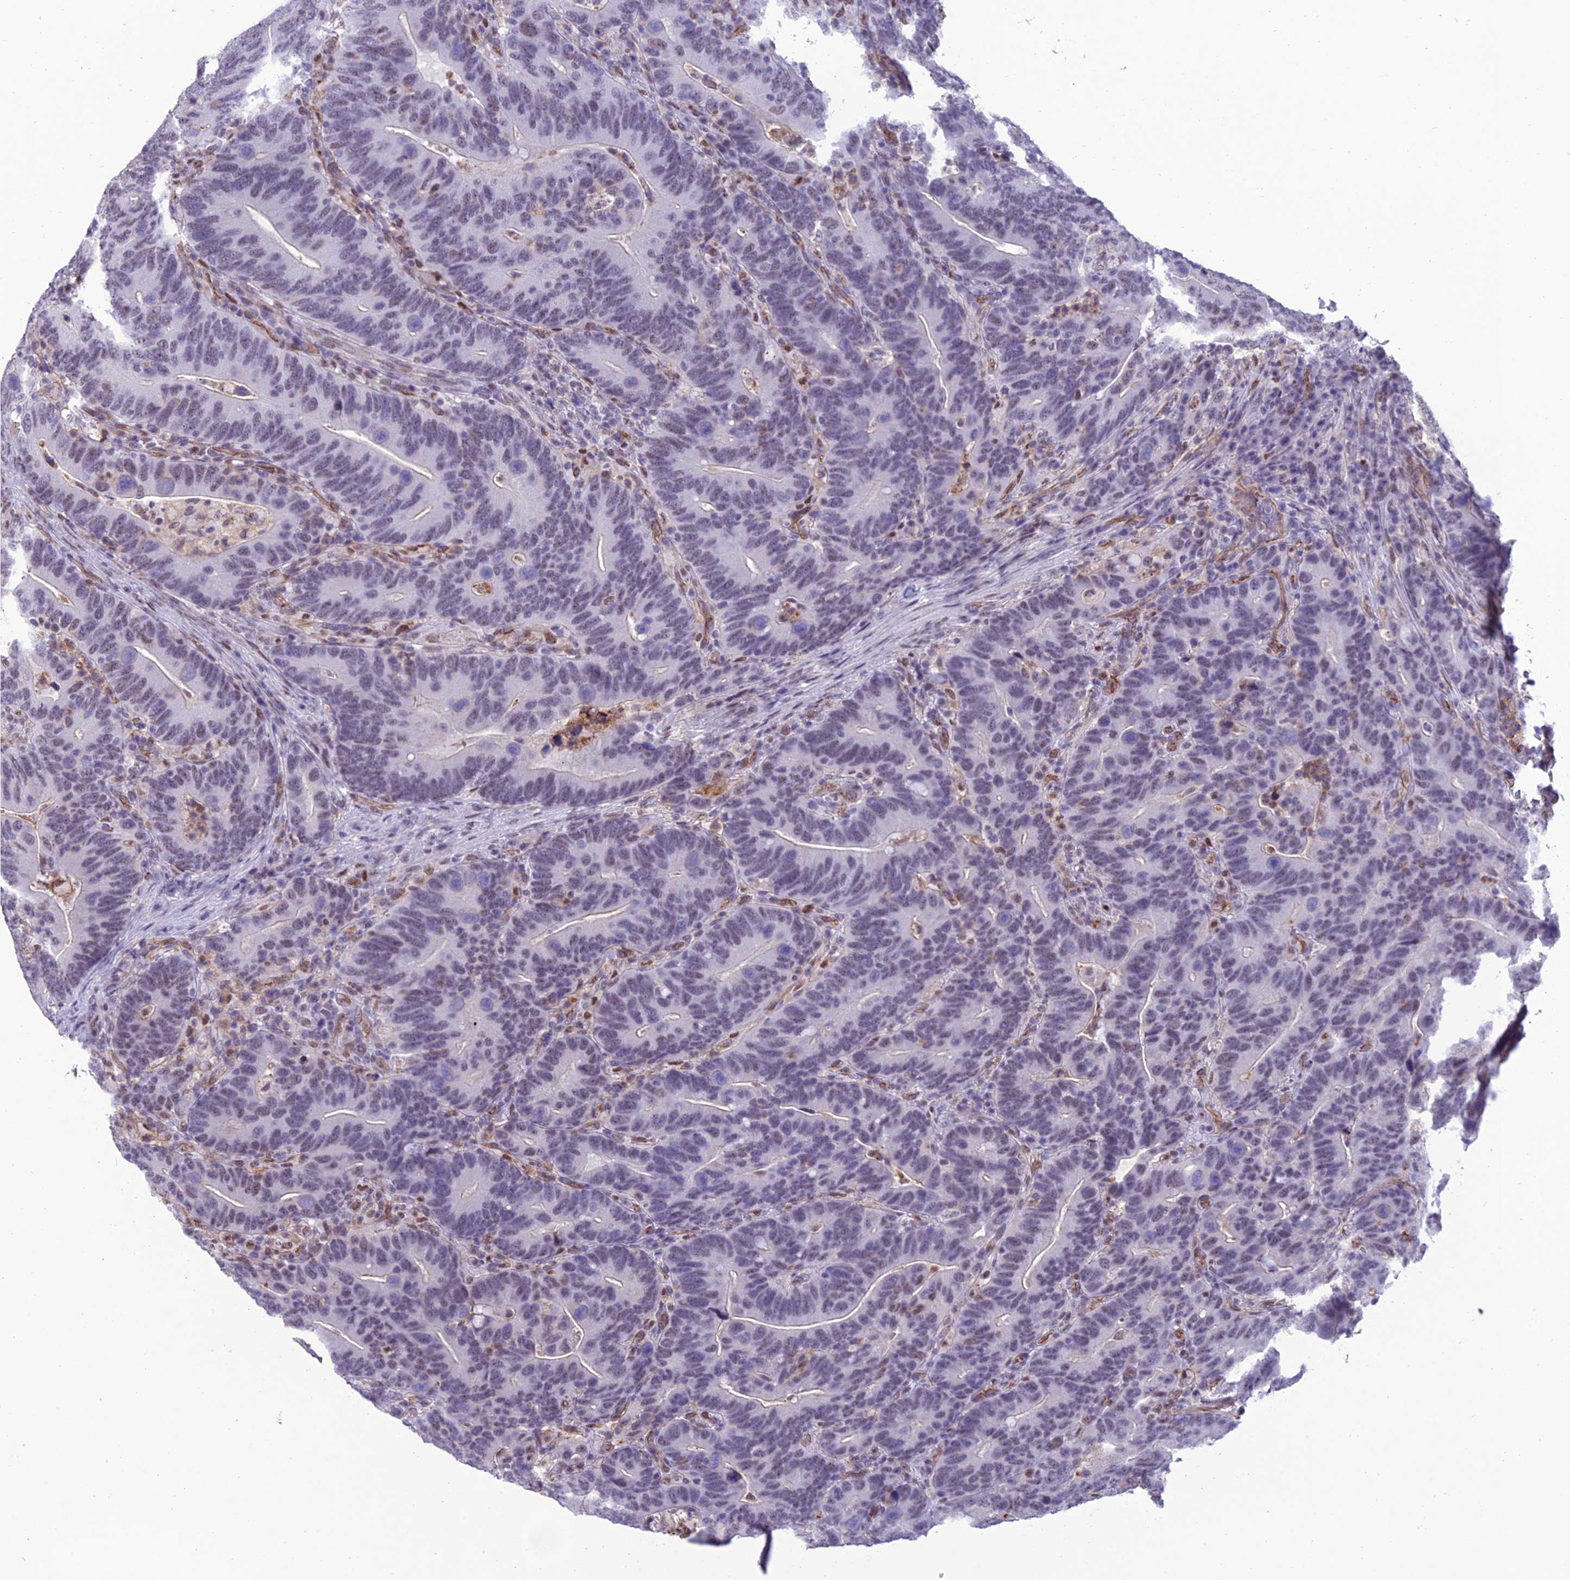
{"staining": {"intensity": "weak", "quantity": "<25%", "location": "nuclear"}, "tissue": "colorectal cancer", "cell_type": "Tumor cells", "image_type": "cancer", "snomed": [{"axis": "morphology", "description": "Adenocarcinoma, NOS"}, {"axis": "topography", "description": "Colon"}], "caption": "Adenocarcinoma (colorectal) stained for a protein using immunohistochemistry (IHC) reveals no expression tumor cells.", "gene": "RANBP3", "patient": {"sex": "female", "age": 66}}